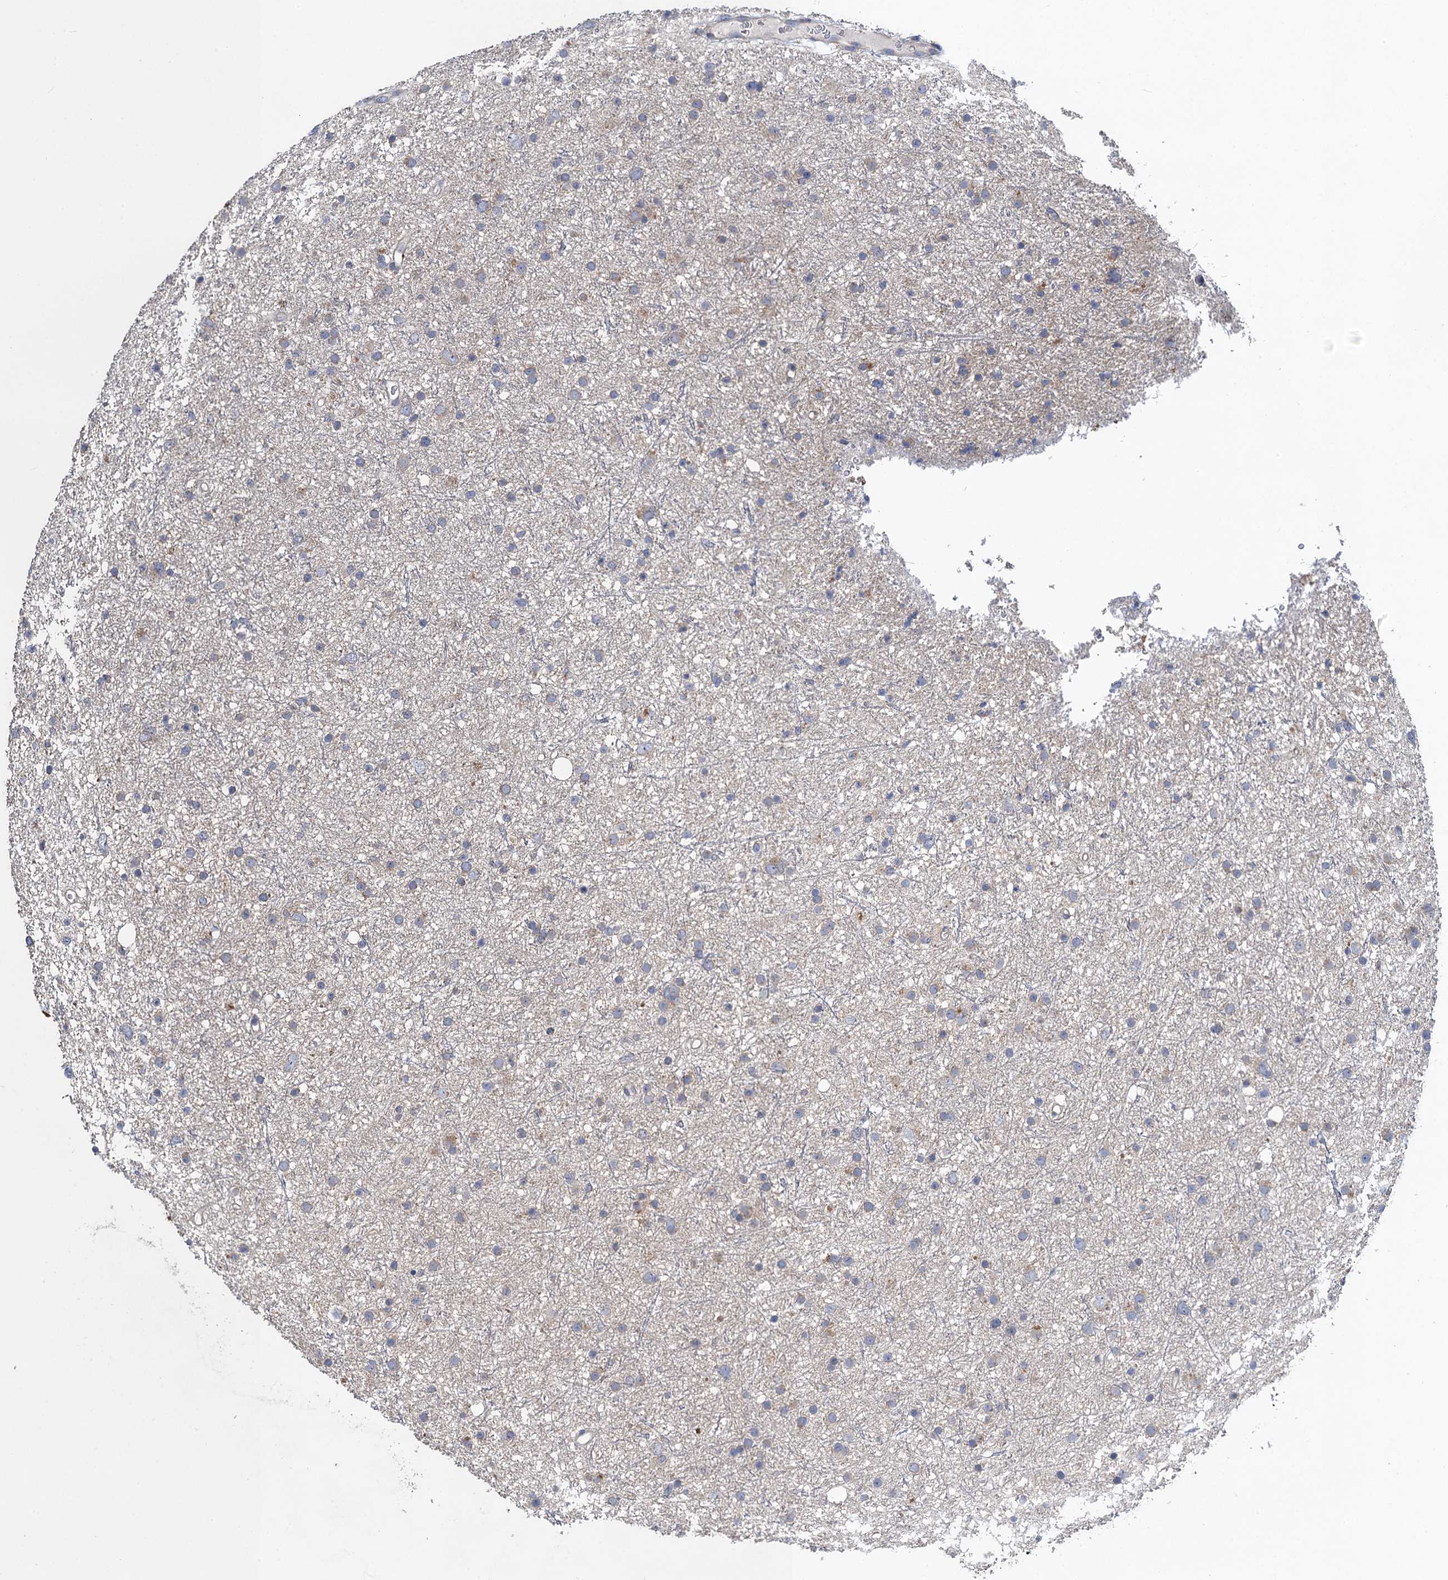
{"staining": {"intensity": "negative", "quantity": "none", "location": "none"}, "tissue": "glioma", "cell_type": "Tumor cells", "image_type": "cancer", "snomed": [{"axis": "morphology", "description": "Glioma, malignant, Low grade"}, {"axis": "topography", "description": "Cerebral cortex"}], "caption": "The immunohistochemistry histopathology image has no significant positivity in tumor cells of malignant glioma (low-grade) tissue.", "gene": "SNAP29", "patient": {"sex": "female", "age": 39}}